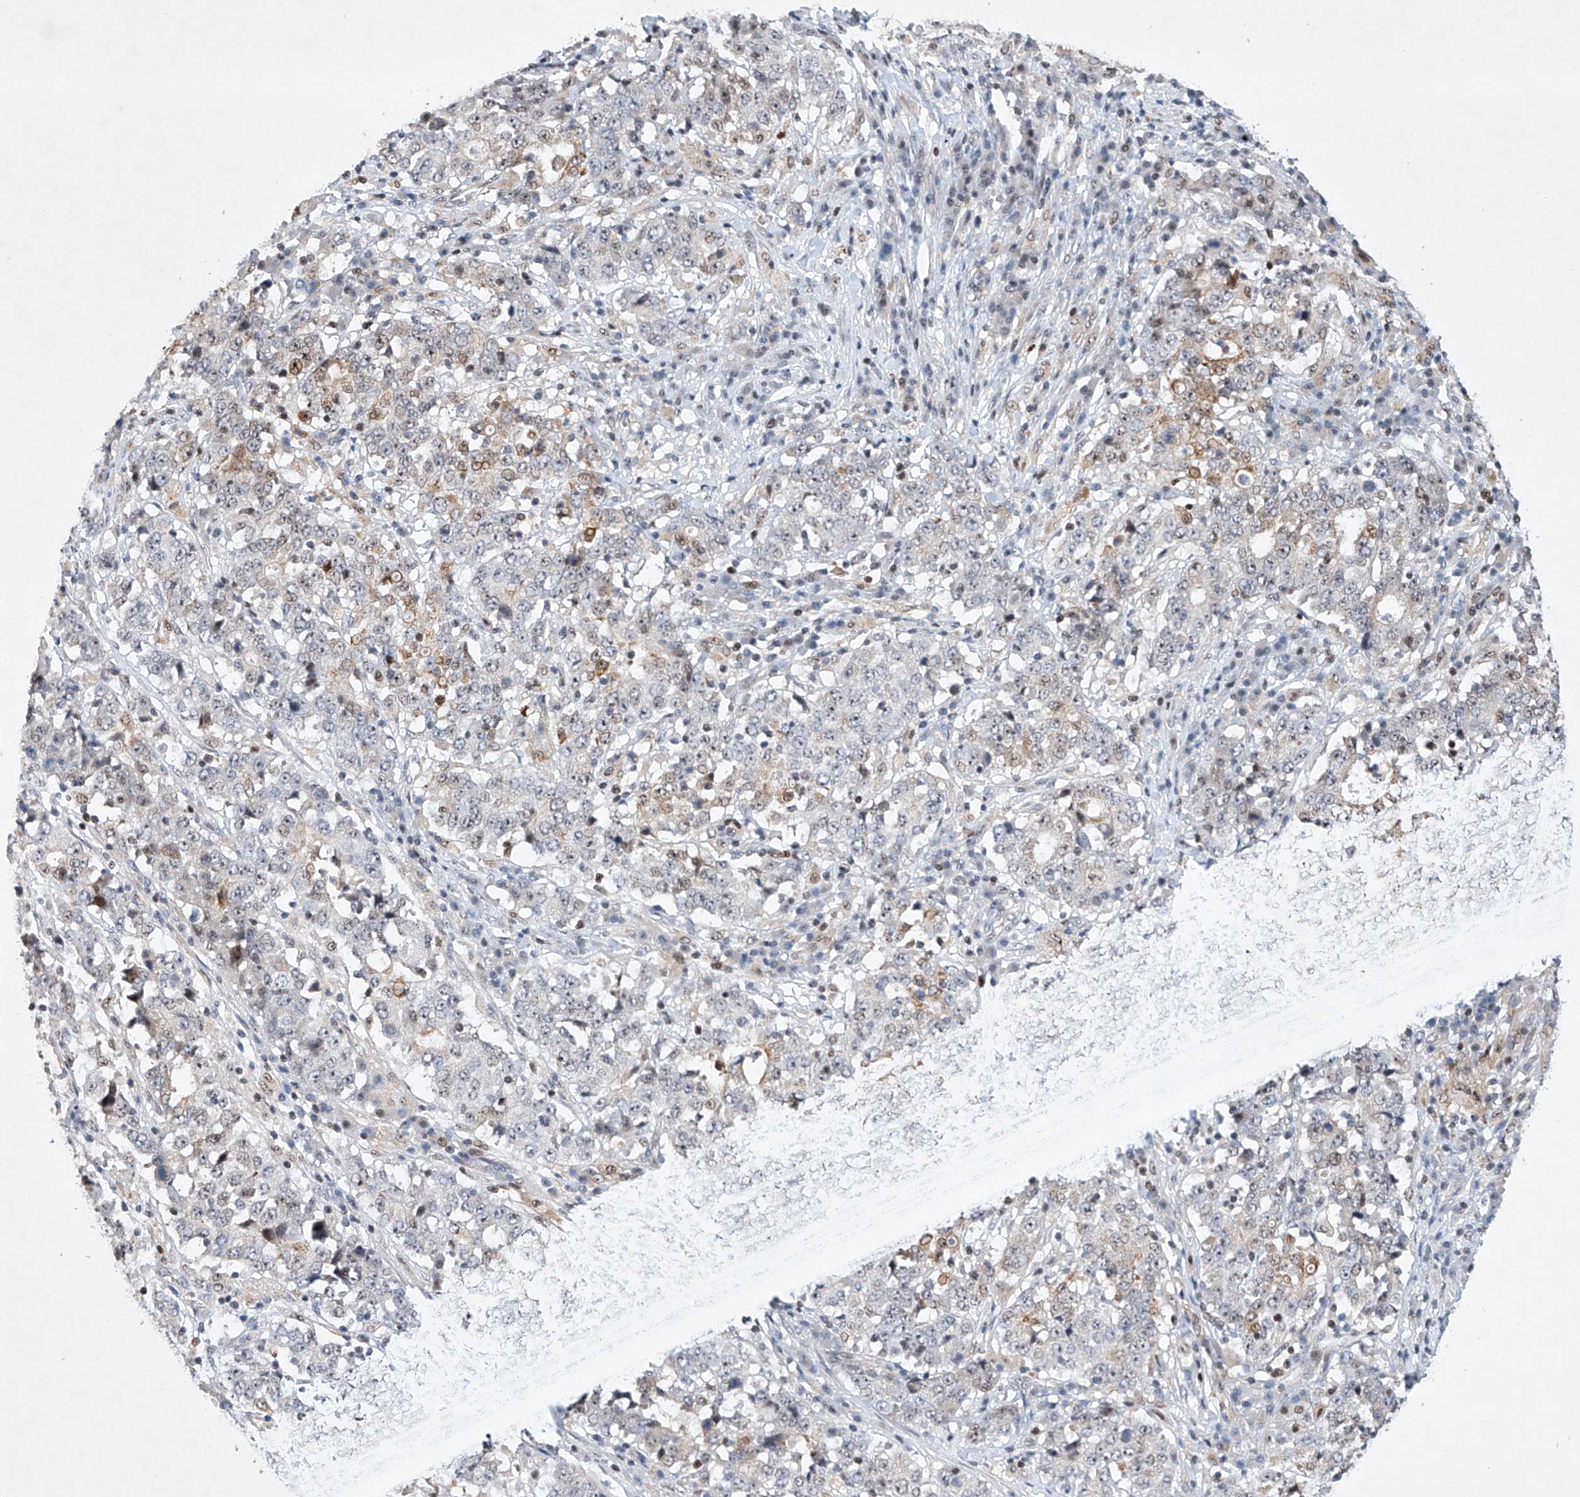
{"staining": {"intensity": "negative", "quantity": "none", "location": "none"}, "tissue": "stomach cancer", "cell_type": "Tumor cells", "image_type": "cancer", "snomed": [{"axis": "morphology", "description": "Adenocarcinoma, NOS"}, {"axis": "topography", "description": "Stomach"}], "caption": "A high-resolution micrograph shows IHC staining of stomach cancer (adenocarcinoma), which shows no significant expression in tumor cells. Brightfield microscopy of immunohistochemistry stained with DAB (3,3'-diaminobenzidine) (brown) and hematoxylin (blue), captured at high magnification.", "gene": "AFG1L", "patient": {"sex": "male", "age": 59}}